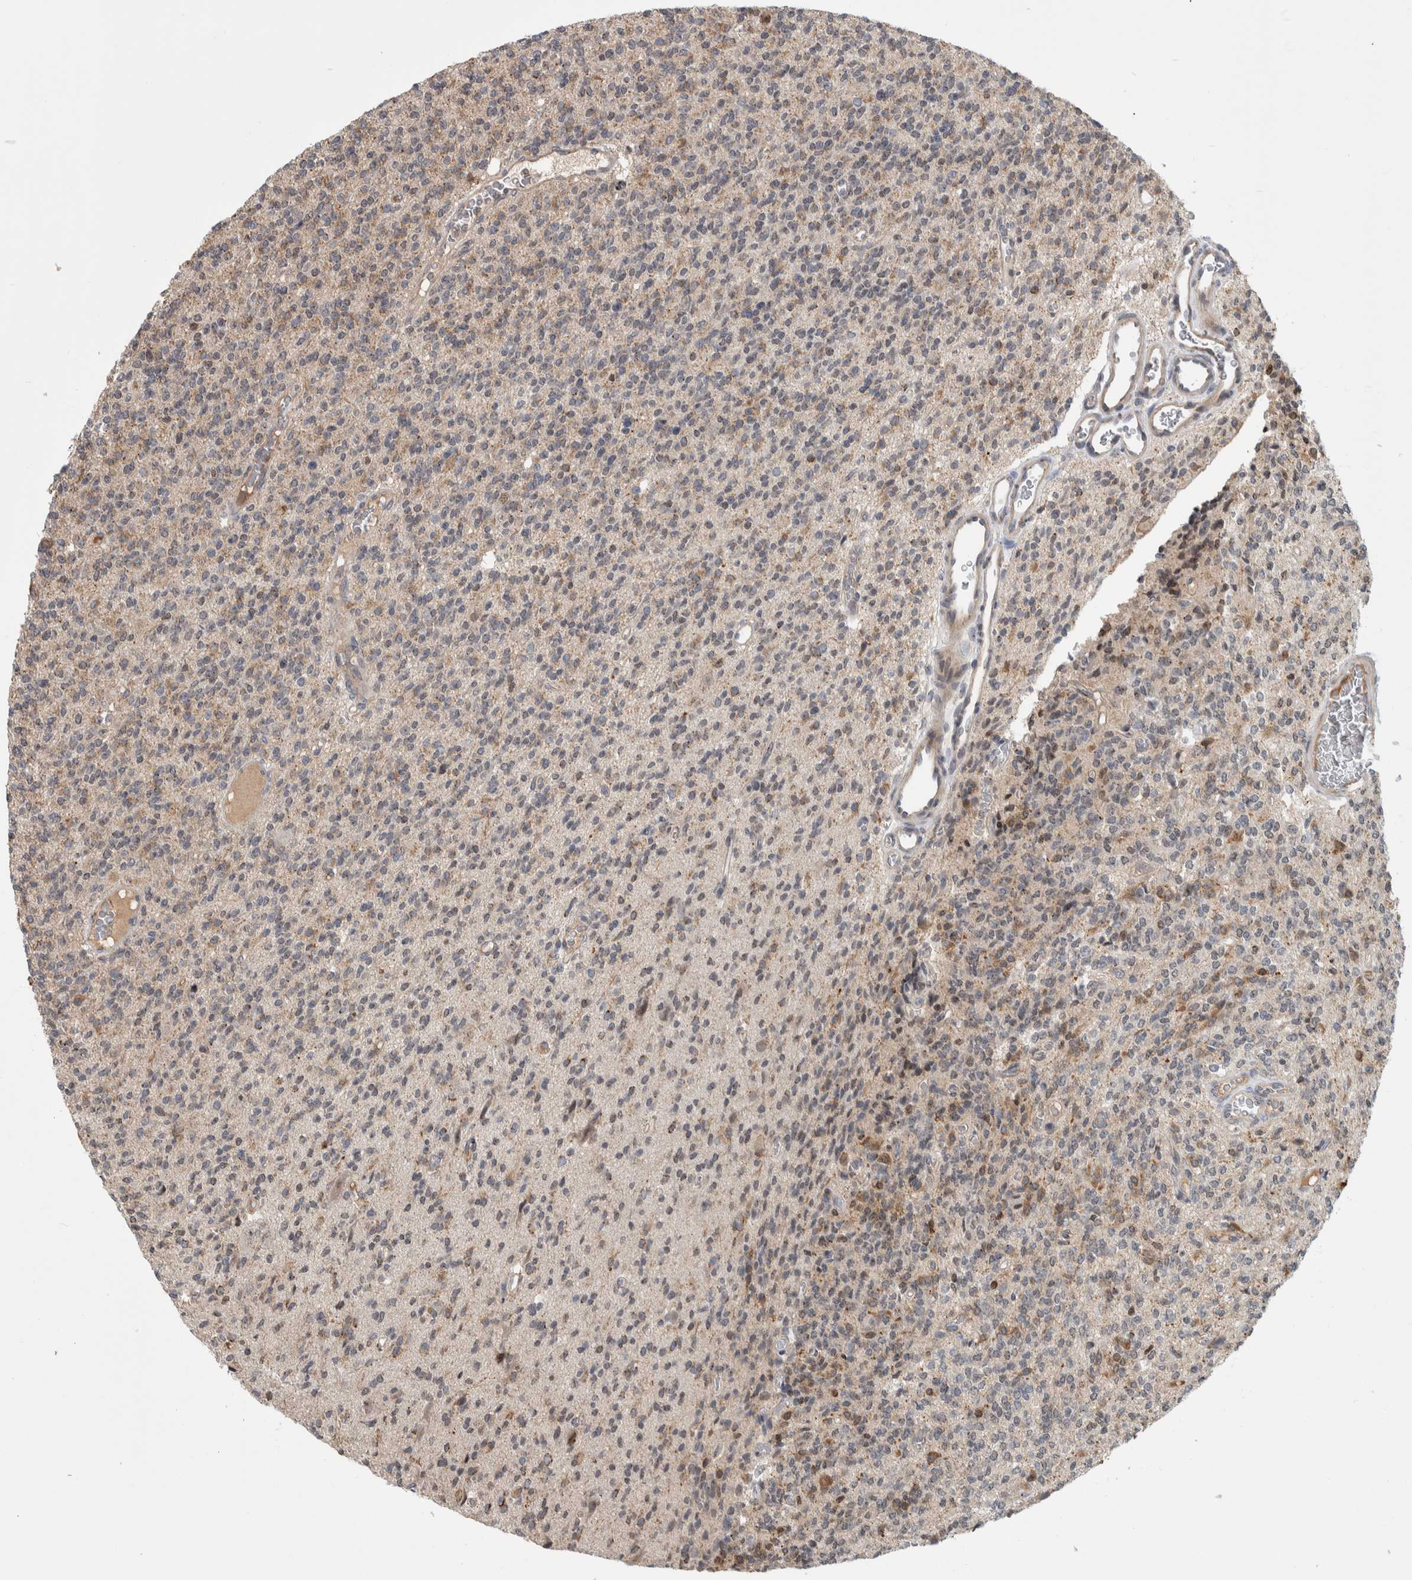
{"staining": {"intensity": "weak", "quantity": ">75%", "location": "cytoplasmic/membranous"}, "tissue": "glioma", "cell_type": "Tumor cells", "image_type": "cancer", "snomed": [{"axis": "morphology", "description": "Glioma, malignant, High grade"}, {"axis": "topography", "description": "Brain"}], "caption": "DAB immunohistochemical staining of human glioma displays weak cytoplasmic/membranous protein positivity in approximately >75% of tumor cells.", "gene": "MSL1", "patient": {"sex": "male", "age": 34}}